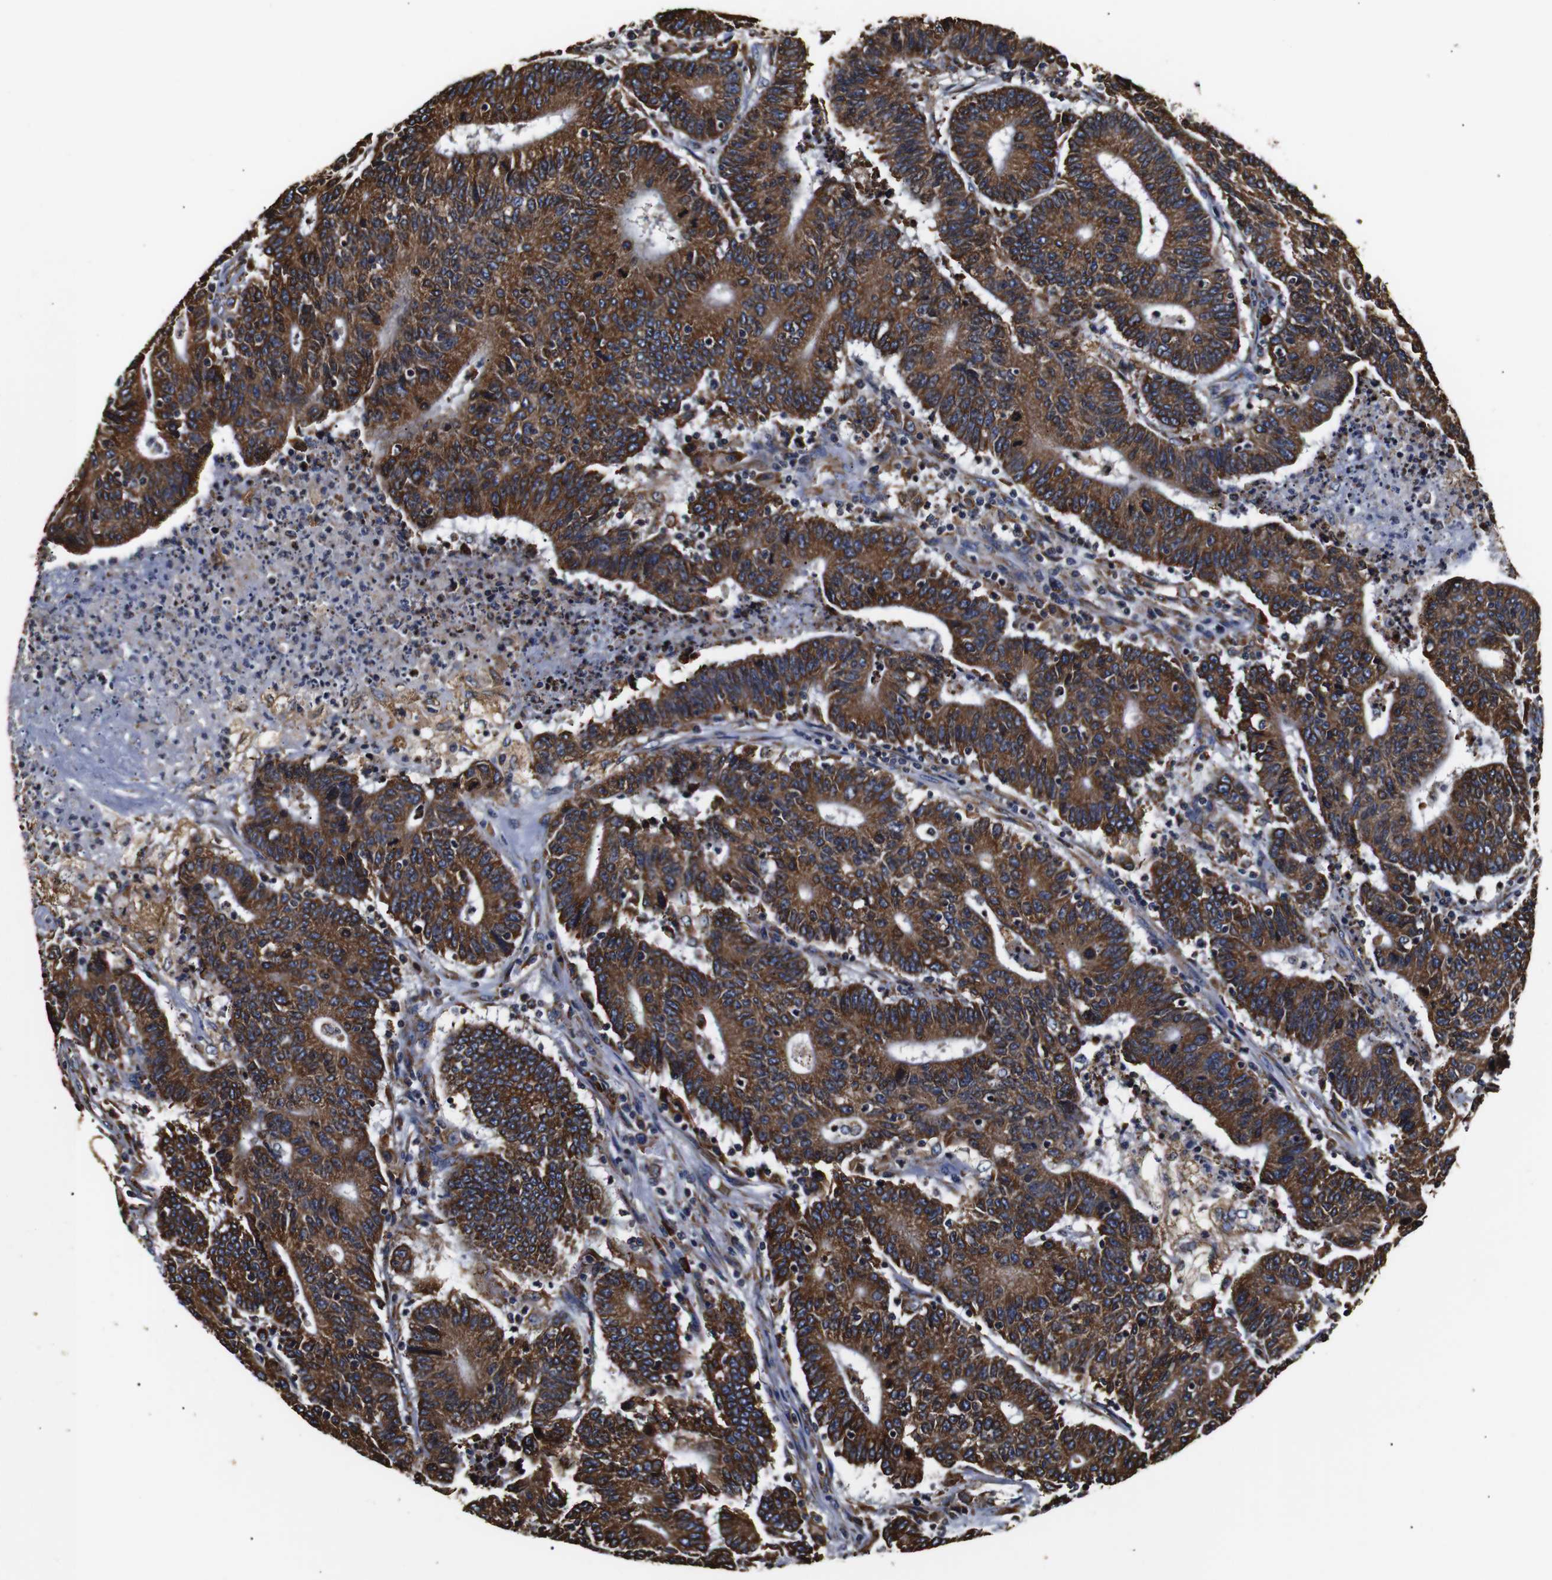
{"staining": {"intensity": "strong", "quantity": ">75%", "location": "cytoplasmic/membranous"}, "tissue": "colorectal cancer", "cell_type": "Tumor cells", "image_type": "cancer", "snomed": [{"axis": "morphology", "description": "Normal tissue, NOS"}, {"axis": "morphology", "description": "Adenocarcinoma, NOS"}, {"axis": "topography", "description": "Colon"}], "caption": "Immunohistochemical staining of human colorectal cancer exhibits high levels of strong cytoplasmic/membranous positivity in approximately >75% of tumor cells.", "gene": "HHIP", "patient": {"sex": "female", "age": 75}}